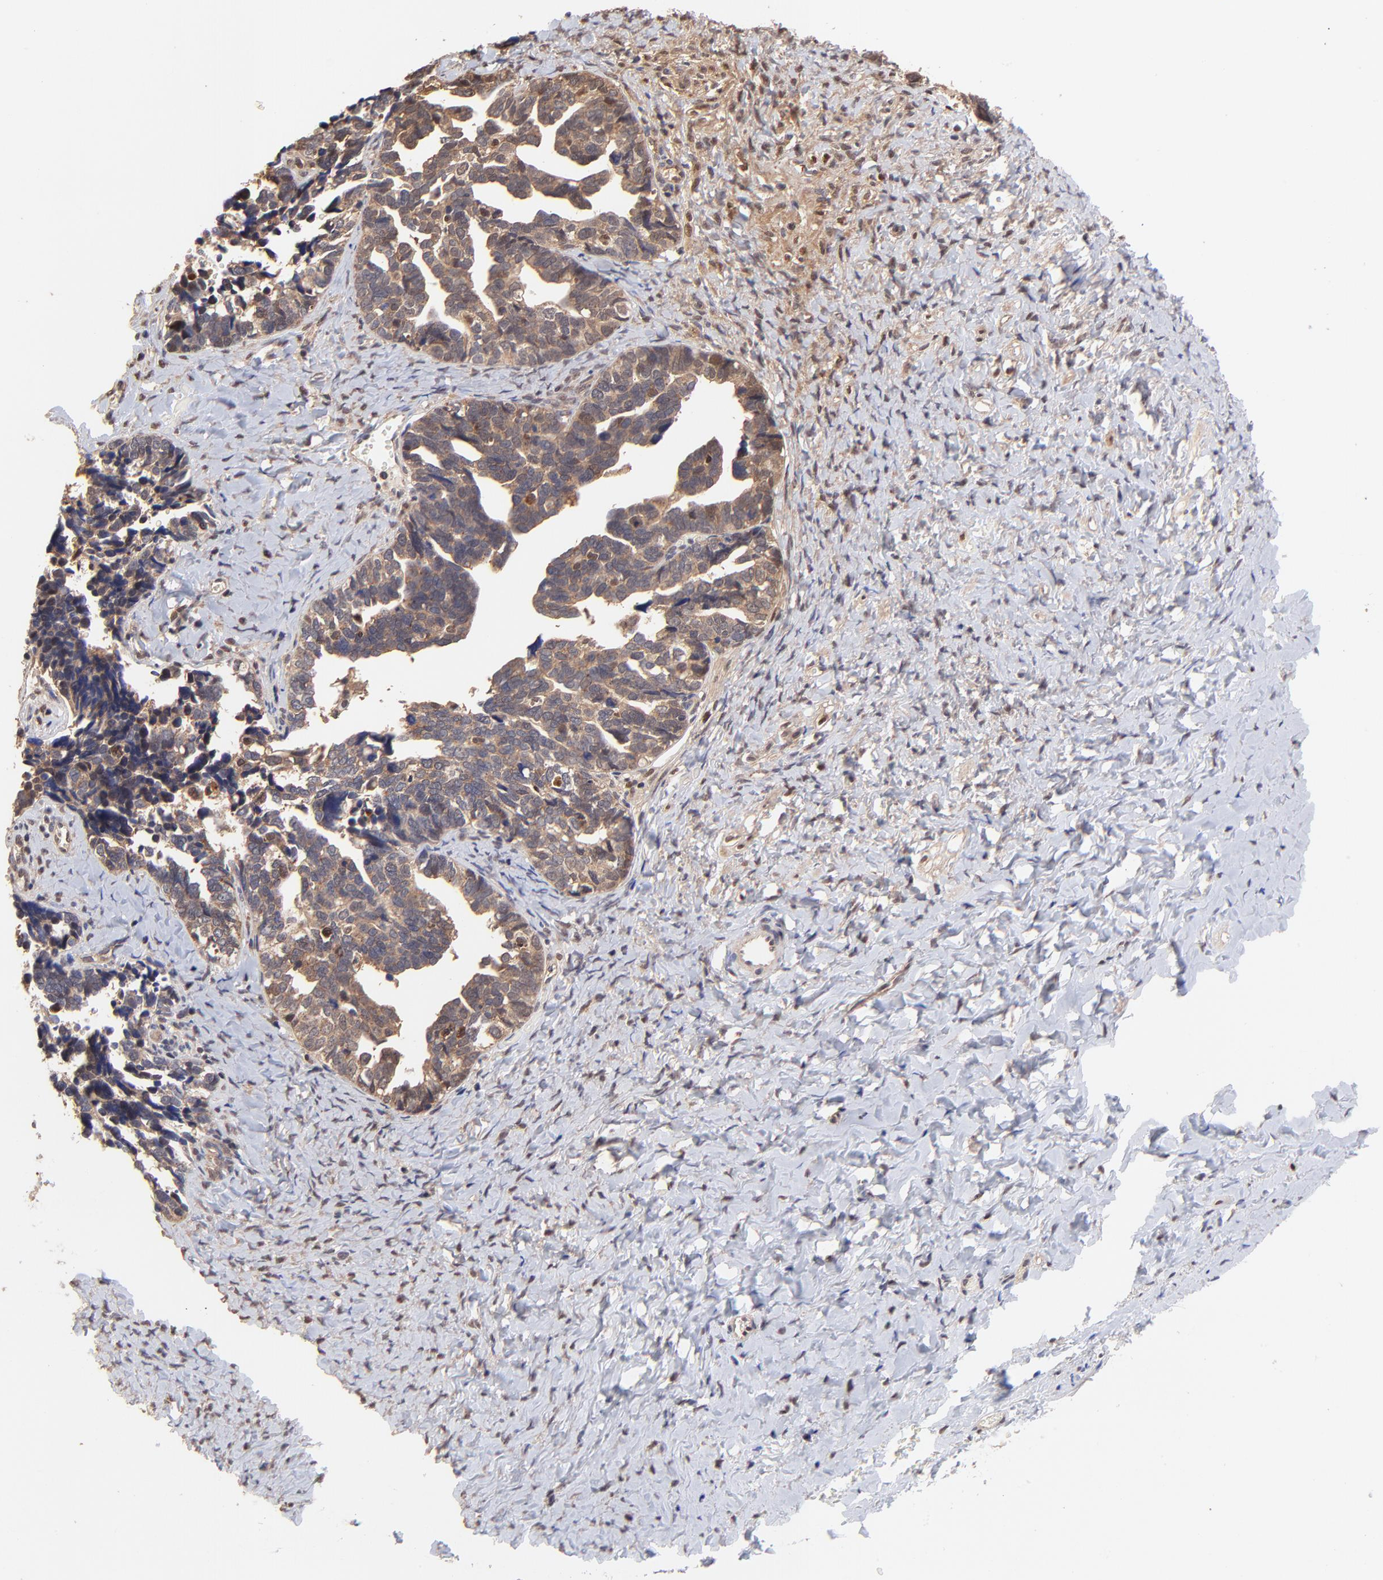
{"staining": {"intensity": "moderate", "quantity": "25%-75%", "location": "cytoplasmic/membranous"}, "tissue": "ovarian cancer", "cell_type": "Tumor cells", "image_type": "cancer", "snomed": [{"axis": "morphology", "description": "Cystadenocarcinoma, serous, NOS"}, {"axis": "topography", "description": "Ovary"}], "caption": "Immunohistochemistry of ovarian cancer (serous cystadenocarcinoma) reveals medium levels of moderate cytoplasmic/membranous staining in approximately 25%-75% of tumor cells. (brown staining indicates protein expression, while blue staining denotes nuclei).", "gene": "PSMA6", "patient": {"sex": "female", "age": 77}}